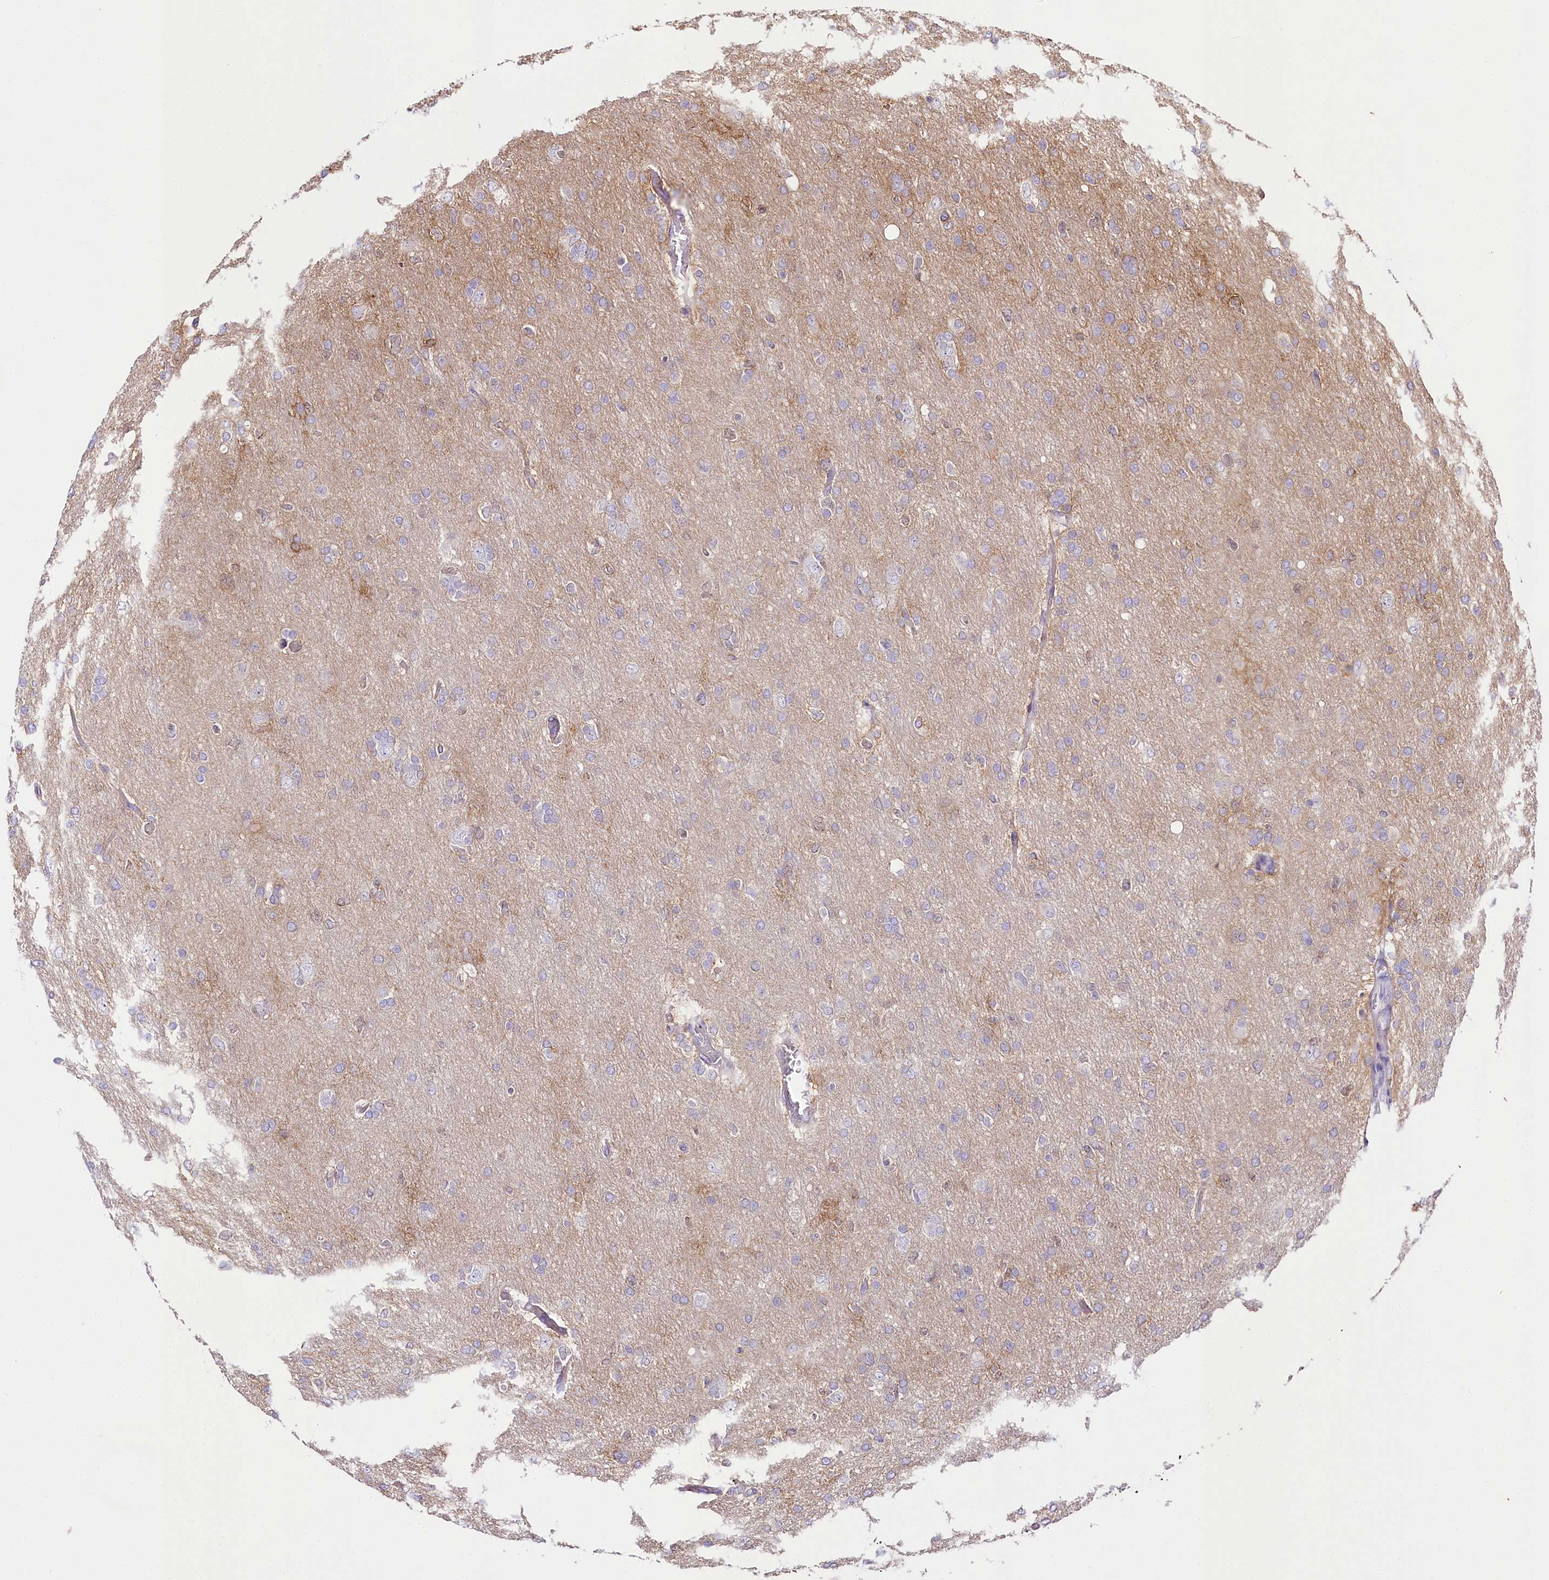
{"staining": {"intensity": "negative", "quantity": "none", "location": "none"}, "tissue": "glioma", "cell_type": "Tumor cells", "image_type": "cancer", "snomed": [{"axis": "morphology", "description": "Glioma, malignant, High grade"}, {"axis": "topography", "description": "Cerebral cortex"}], "caption": "Immunohistochemistry (IHC) micrograph of human high-grade glioma (malignant) stained for a protein (brown), which displays no positivity in tumor cells.", "gene": "ZNF226", "patient": {"sex": "female", "age": 36}}